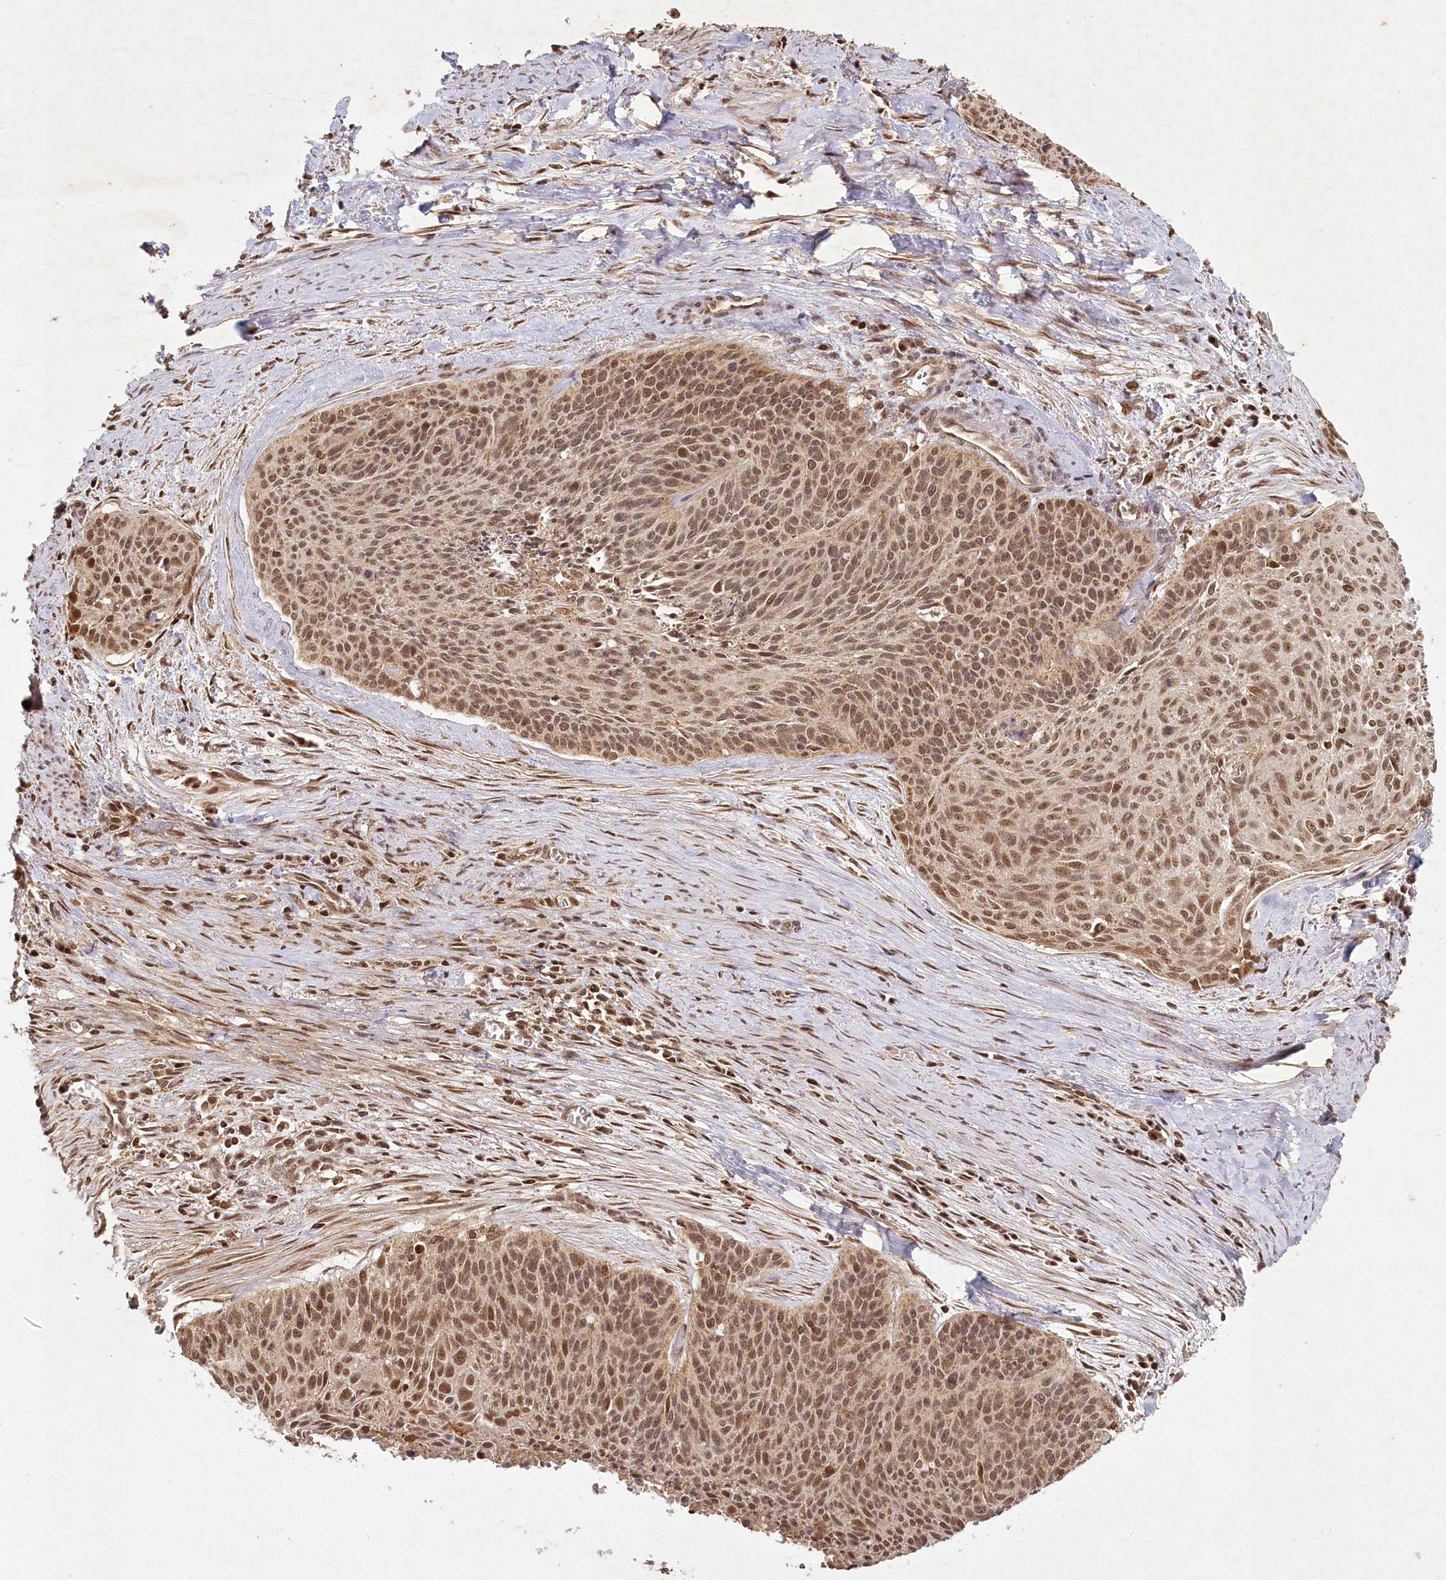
{"staining": {"intensity": "moderate", "quantity": ">75%", "location": "nuclear"}, "tissue": "cervical cancer", "cell_type": "Tumor cells", "image_type": "cancer", "snomed": [{"axis": "morphology", "description": "Squamous cell carcinoma, NOS"}, {"axis": "topography", "description": "Cervix"}], "caption": "A micrograph showing moderate nuclear staining in approximately >75% of tumor cells in squamous cell carcinoma (cervical), as visualized by brown immunohistochemical staining.", "gene": "MICU1", "patient": {"sex": "female", "age": 55}}